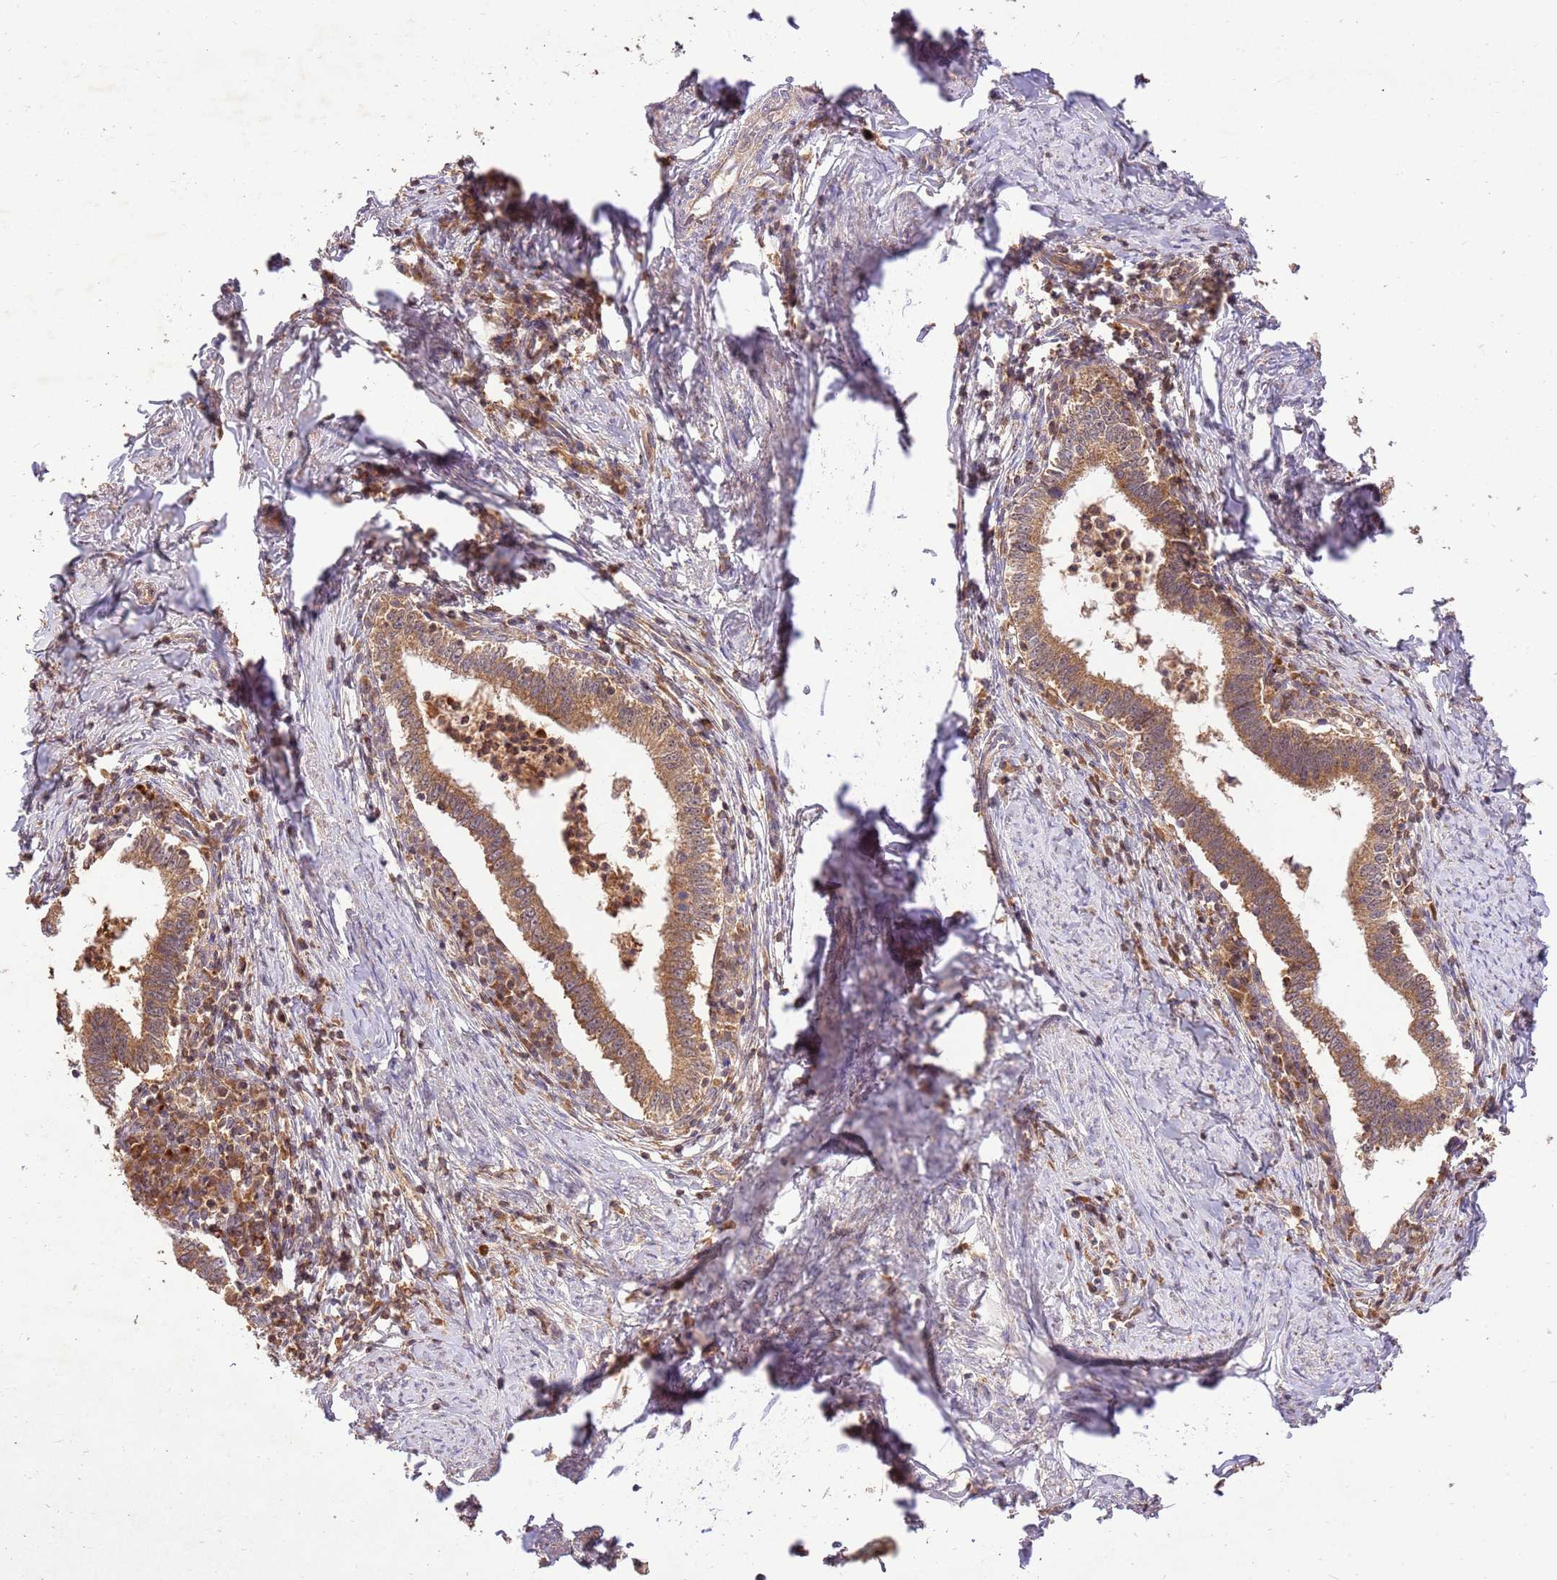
{"staining": {"intensity": "moderate", "quantity": ">75%", "location": "cytoplasmic/membranous"}, "tissue": "cervical cancer", "cell_type": "Tumor cells", "image_type": "cancer", "snomed": [{"axis": "morphology", "description": "Adenocarcinoma, NOS"}, {"axis": "topography", "description": "Cervix"}], "caption": "Immunohistochemical staining of human cervical adenocarcinoma shows moderate cytoplasmic/membranous protein staining in about >75% of tumor cells.", "gene": "LRRC28", "patient": {"sex": "female", "age": 36}}